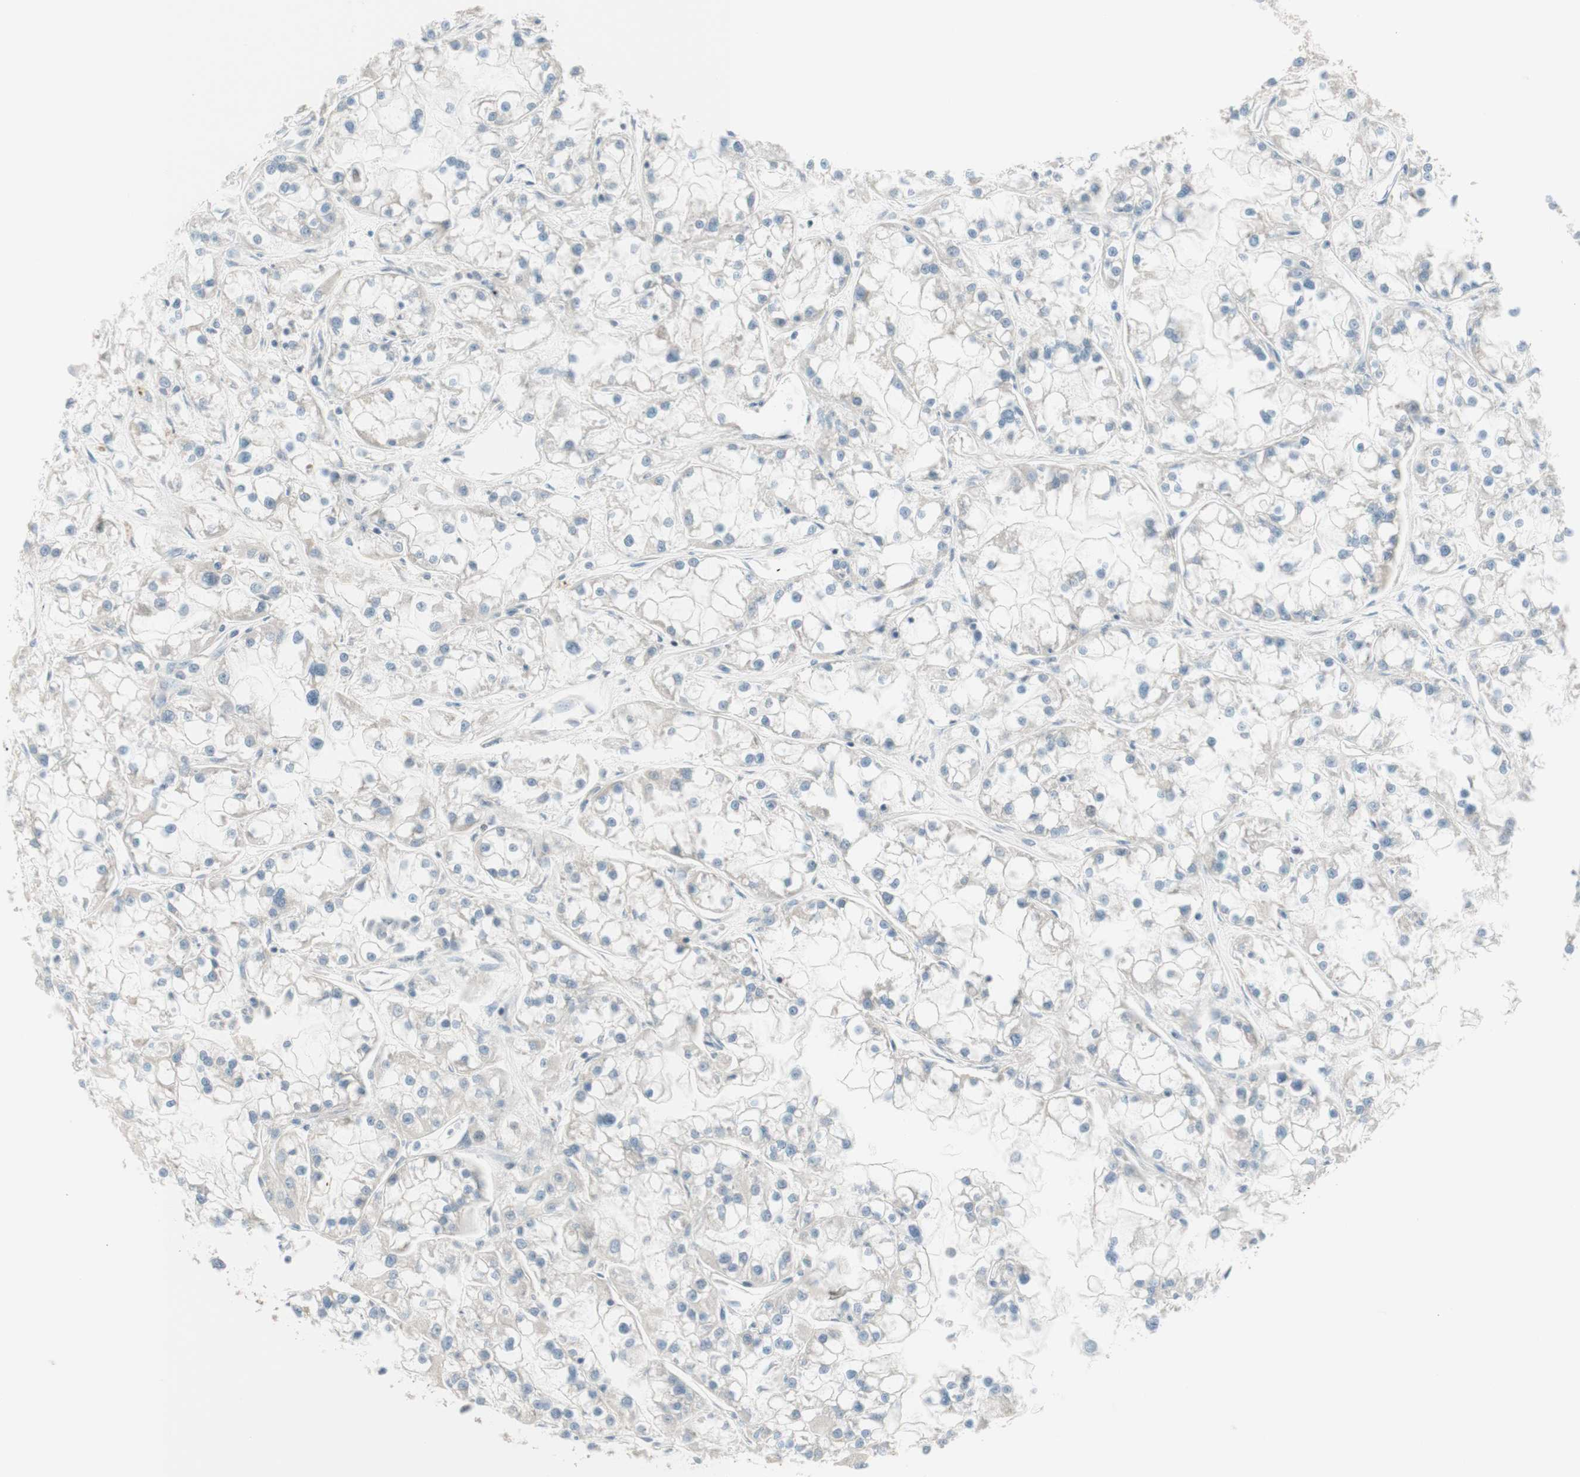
{"staining": {"intensity": "negative", "quantity": "none", "location": "none"}, "tissue": "renal cancer", "cell_type": "Tumor cells", "image_type": "cancer", "snomed": [{"axis": "morphology", "description": "Adenocarcinoma, NOS"}, {"axis": "topography", "description": "Kidney"}], "caption": "This is an immunohistochemistry micrograph of human adenocarcinoma (renal). There is no positivity in tumor cells.", "gene": "JPH1", "patient": {"sex": "female", "age": 52}}